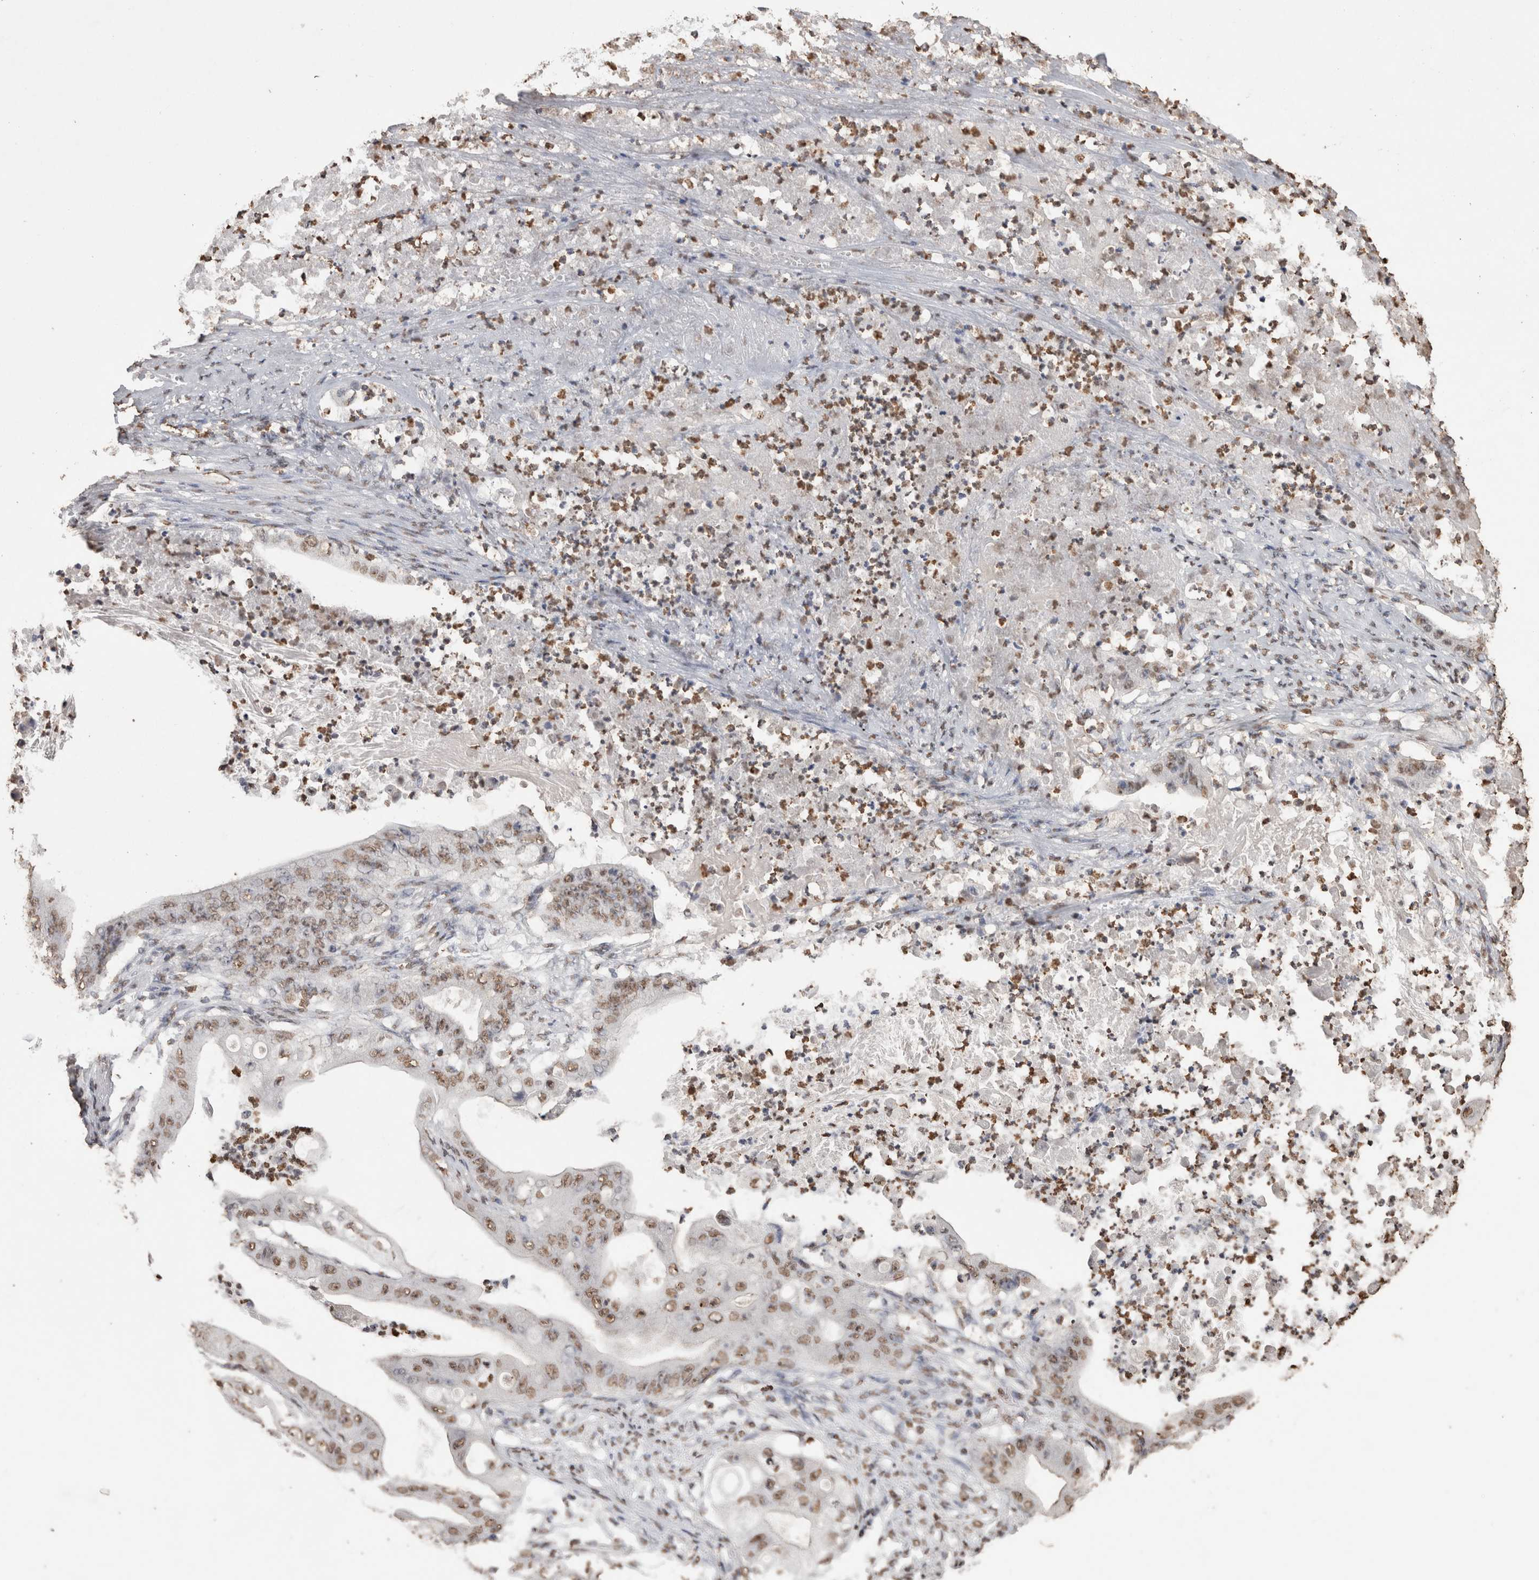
{"staining": {"intensity": "moderate", "quantity": ">75%", "location": "nuclear"}, "tissue": "stomach cancer", "cell_type": "Tumor cells", "image_type": "cancer", "snomed": [{"axis": "morphology", "description": "Adenocarcinoma, NOS"}, {"axis": "topography", "description": "Stomach"}], "caption": "The histopathology image displays immunohistochemical staining of stomach cancer (adenocarcinoma). There is moderate nuclear staining is present in about >75% of tumor cells. The staining was performed using DAB (3,3'-diaminobenzidine) to visualize the protein expression in brown, while the nuclei were stained in blue with hematoxylin (Magnification: 20x).", "gene": "NTHL1", "patient": {"sex": "female", "age": 73}}